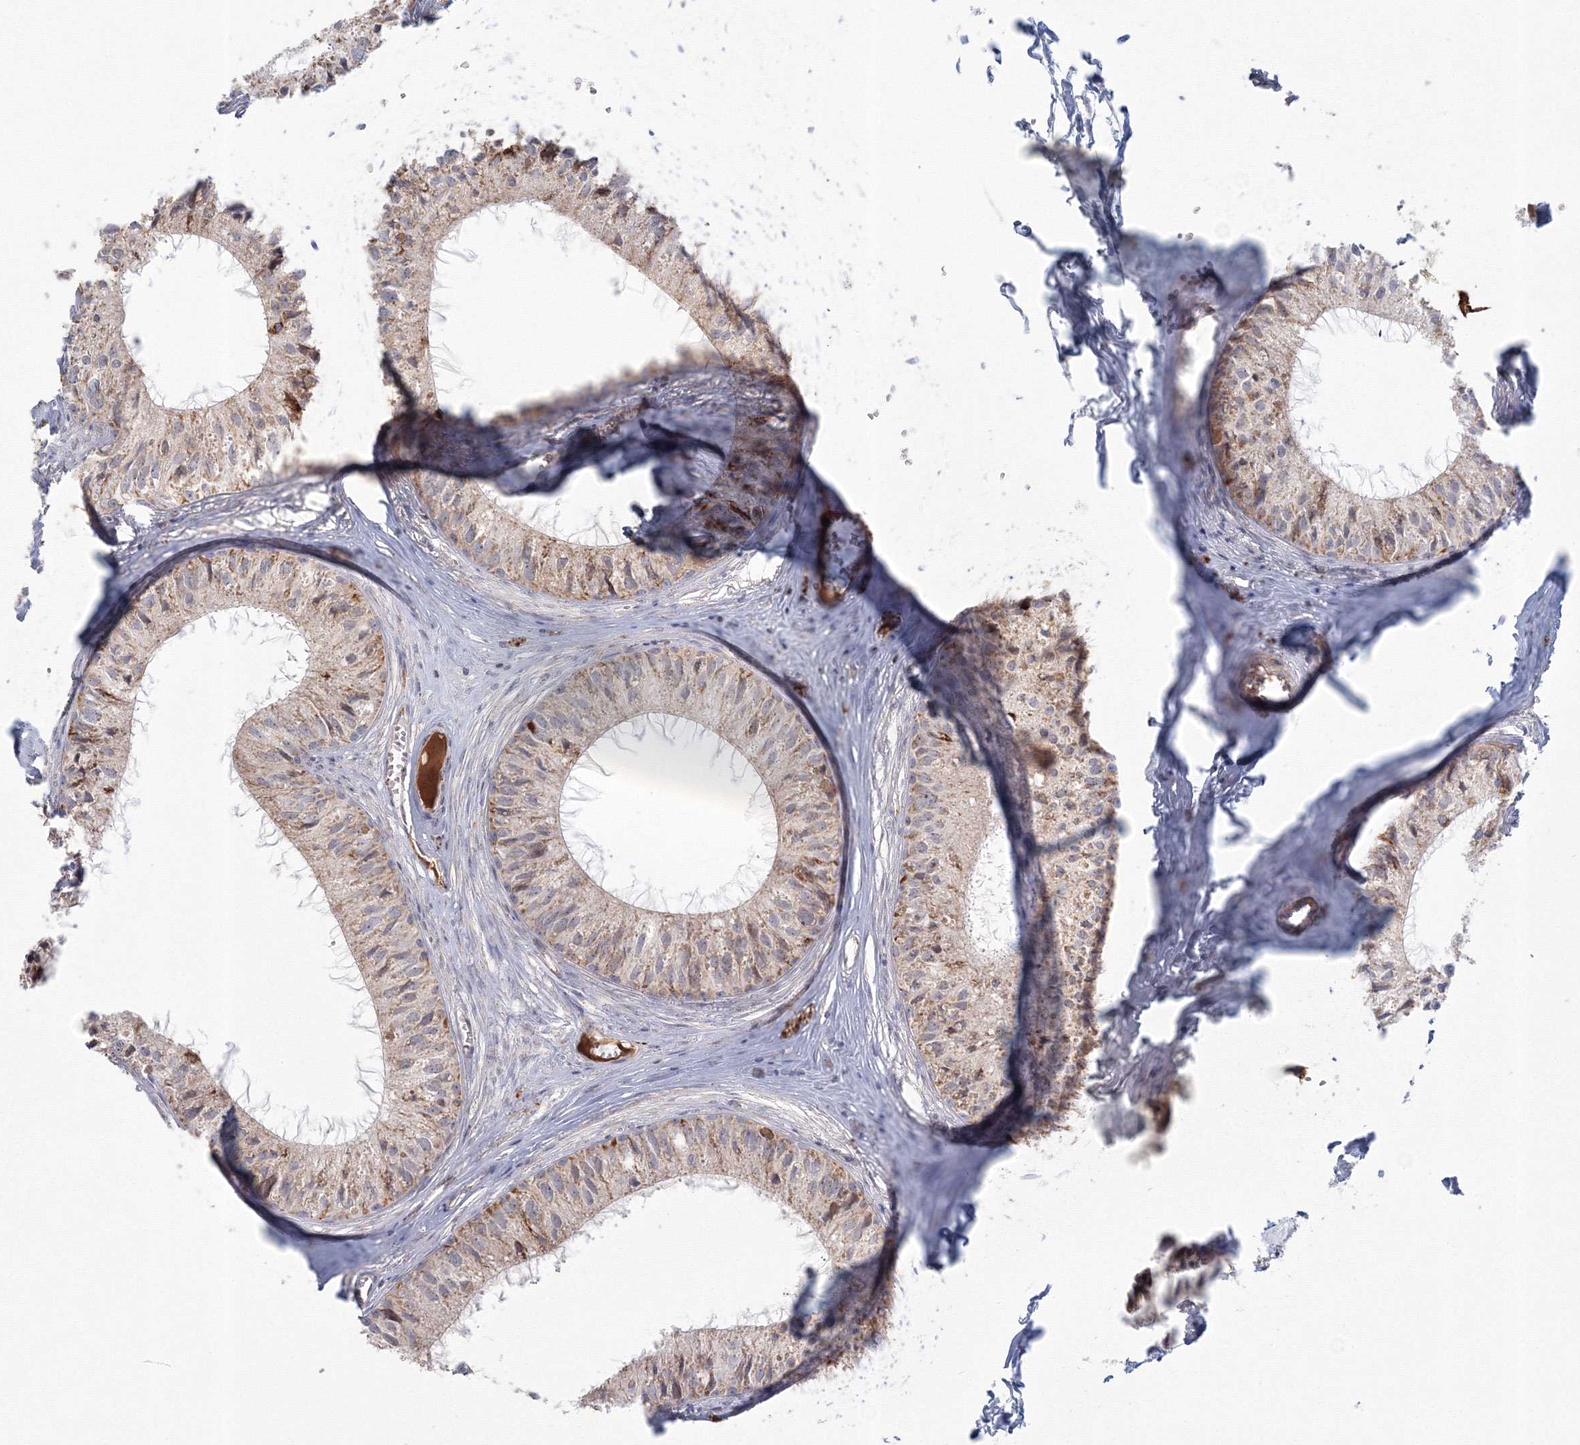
{"staining": {"intensity": "strong", "quantity": "25%-75%", "location": "cytoplasmic/membranous"}, "tissue": "epididymis", "cell_type": "Glandular cells", "image_type": "normal", "snomed": [{"axis": "morphology", "description": "Normal tissue, NOS"}, {"axis": "topography", "description": "Epididymis"}], "caption": "Immunohistochemistry (IHC) image of unremarkable human epididymis stained for a protein (brown), which demonstrates high levels of strong cytoplasmic/membranous positivity in approximately 25%-75% of glandular cells.", "gene": "GRPEL1", "patient": {"sex": "male", "age": 36}}